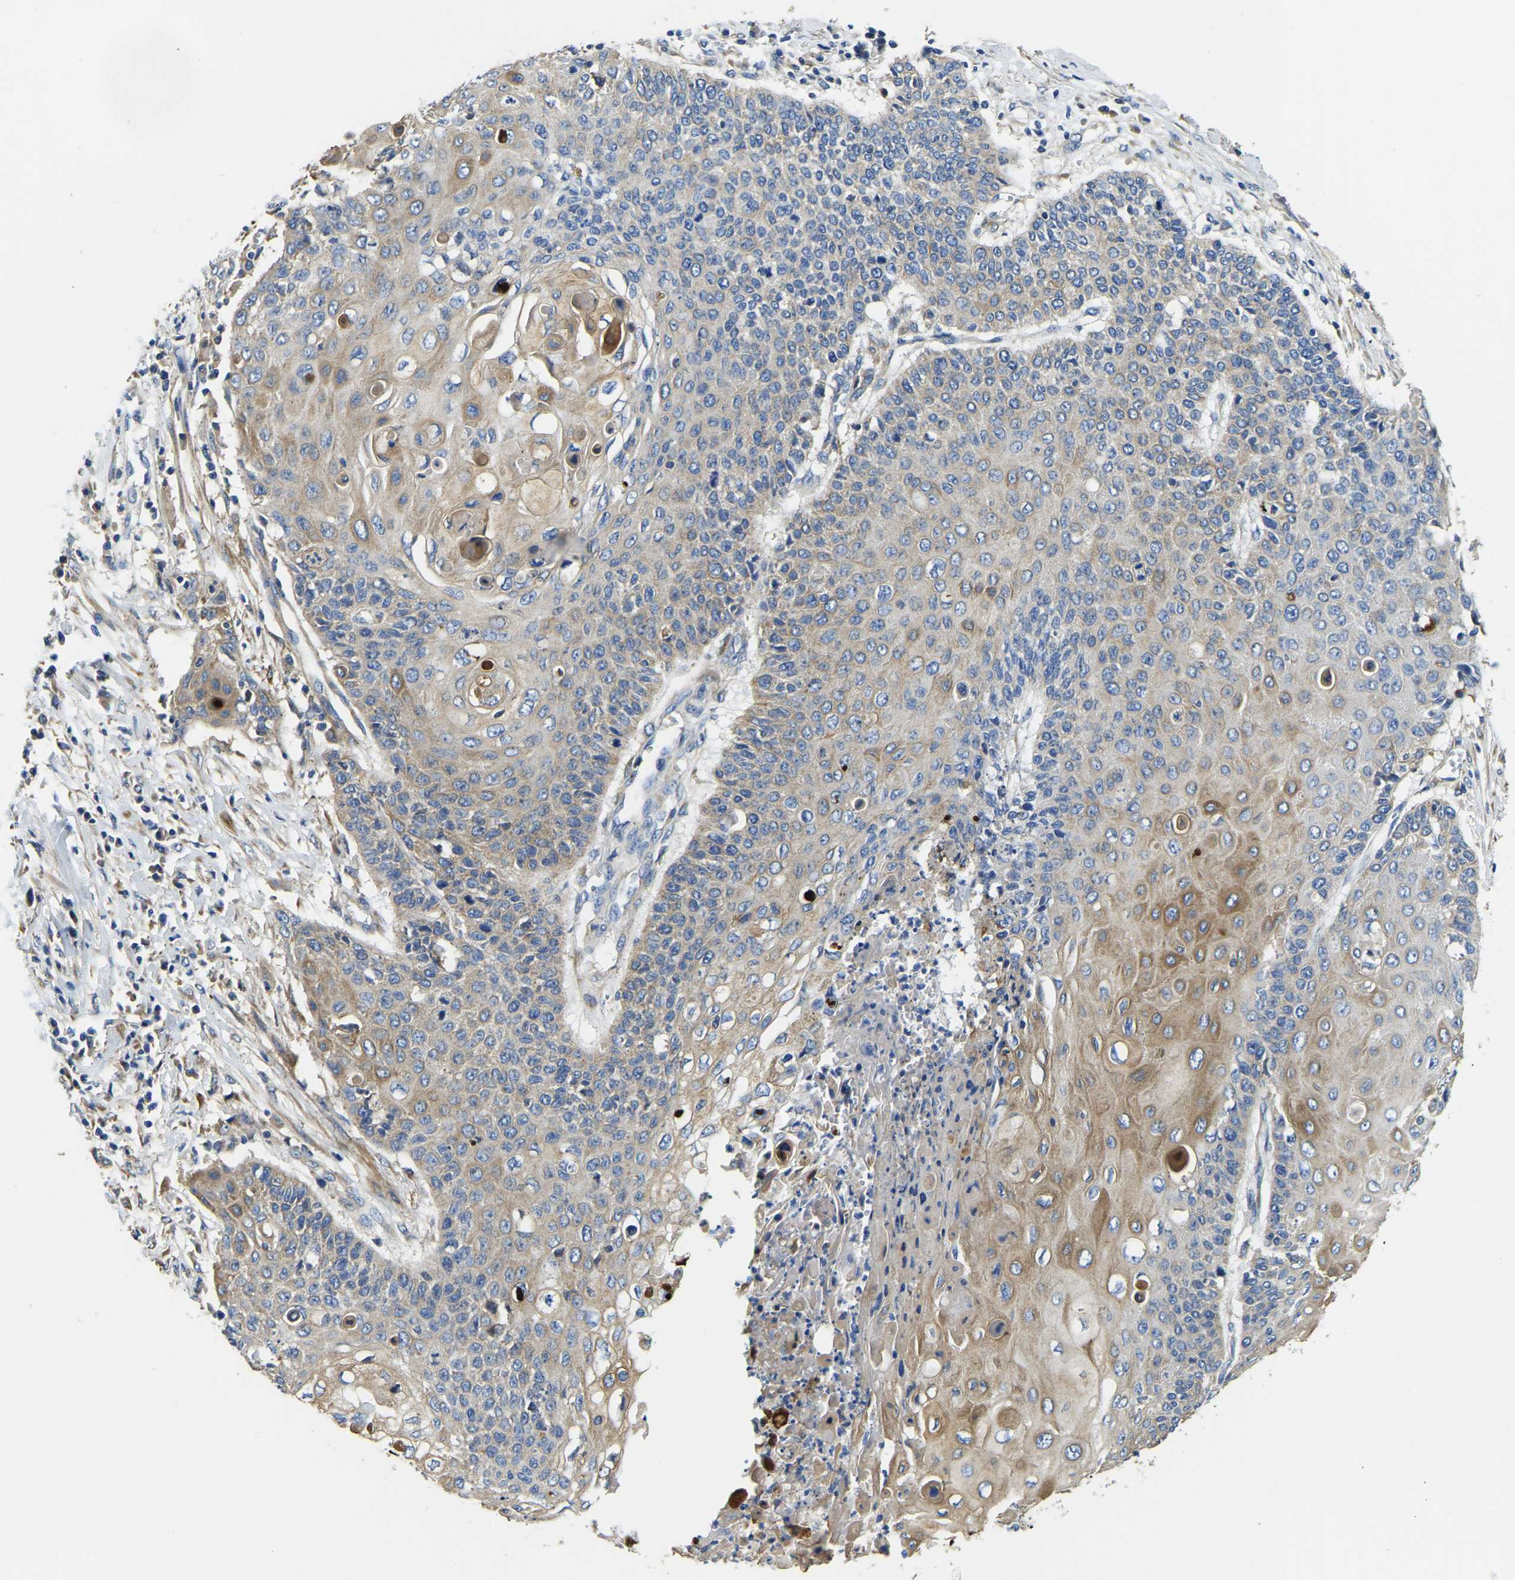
{"staining": {"intensity": "moderate", "quantity": "<25%", "location": "cytoplasmic/membranous"}, "tissue": "cervical cancer", "cell_type": "Tumor cells", "image_type": "cancer", "snomed": [{"axis": "morphology", "description": "Squamous cell carcinoma, NOS"}, {"axis": "topography", "description": "Cervix"}], "caption": "A brown stain highlights moderate cytoplasmic/membranous positivity of a protein in human cervical squamous cell carcinoma tumor cells.", "gene": "STAT2", "patient": {"sex": "female", "age": 39}}